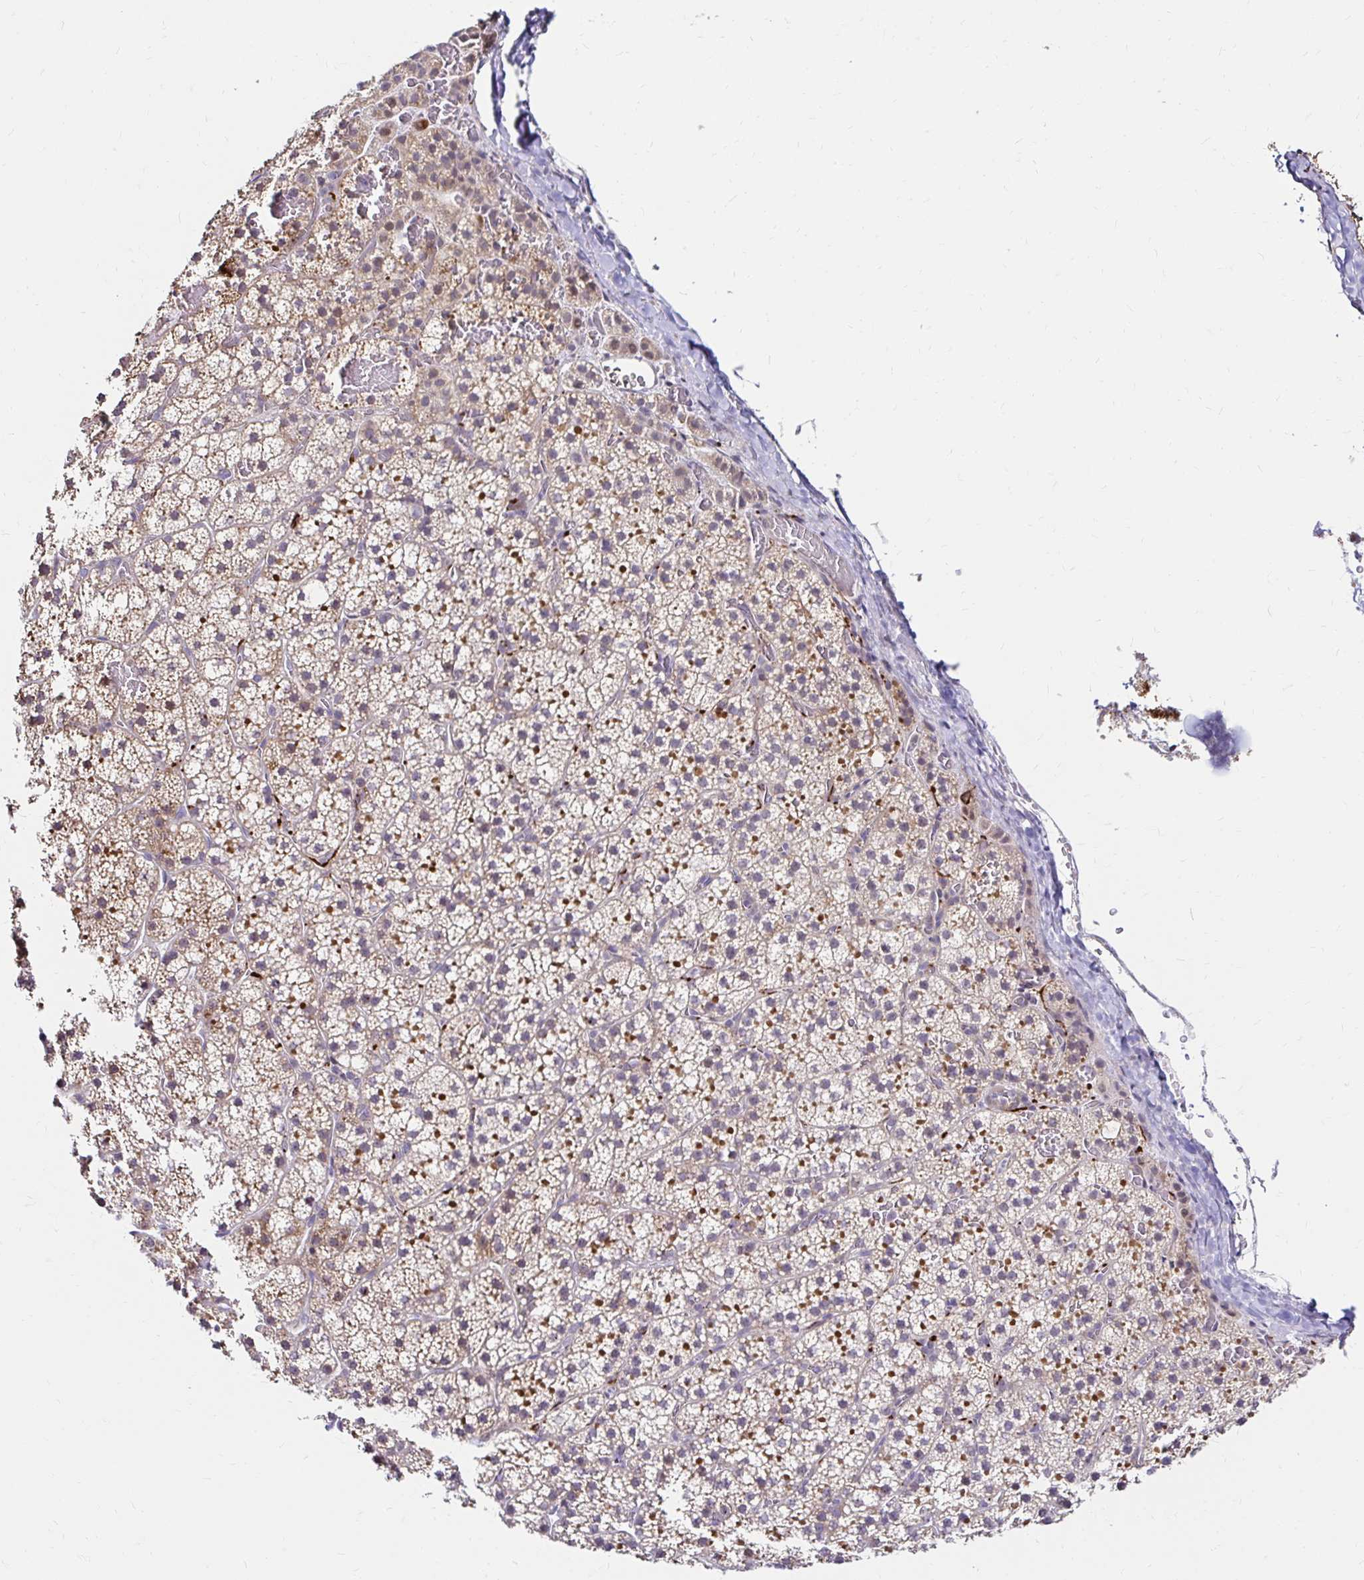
{"staining": {"intensity": "moderate", "quantity": "25%-75%", "location": "cytoplasmic/membranous"}, "tissue": "adrenal gland", "cell_type": "Glandular cells", "image_type": "normal", "snomed": [{"axis": "morphology", "description": "Normal tissue, NOS"}, {"axis": "topography", "description": "Adrenal gland"}], "caption": "The histopathology image reveals staining of benign adrenal gland, revealing moderate cytoplasmic/membranous protein staining (brown color) within glandular cells. (Stains: DAB in brown, nuclei in blue, Microscopy: brightfield microscopy at high magnification).", "gene": "GUCY1A1", "patient": {"sex": "male", "age": 53}}